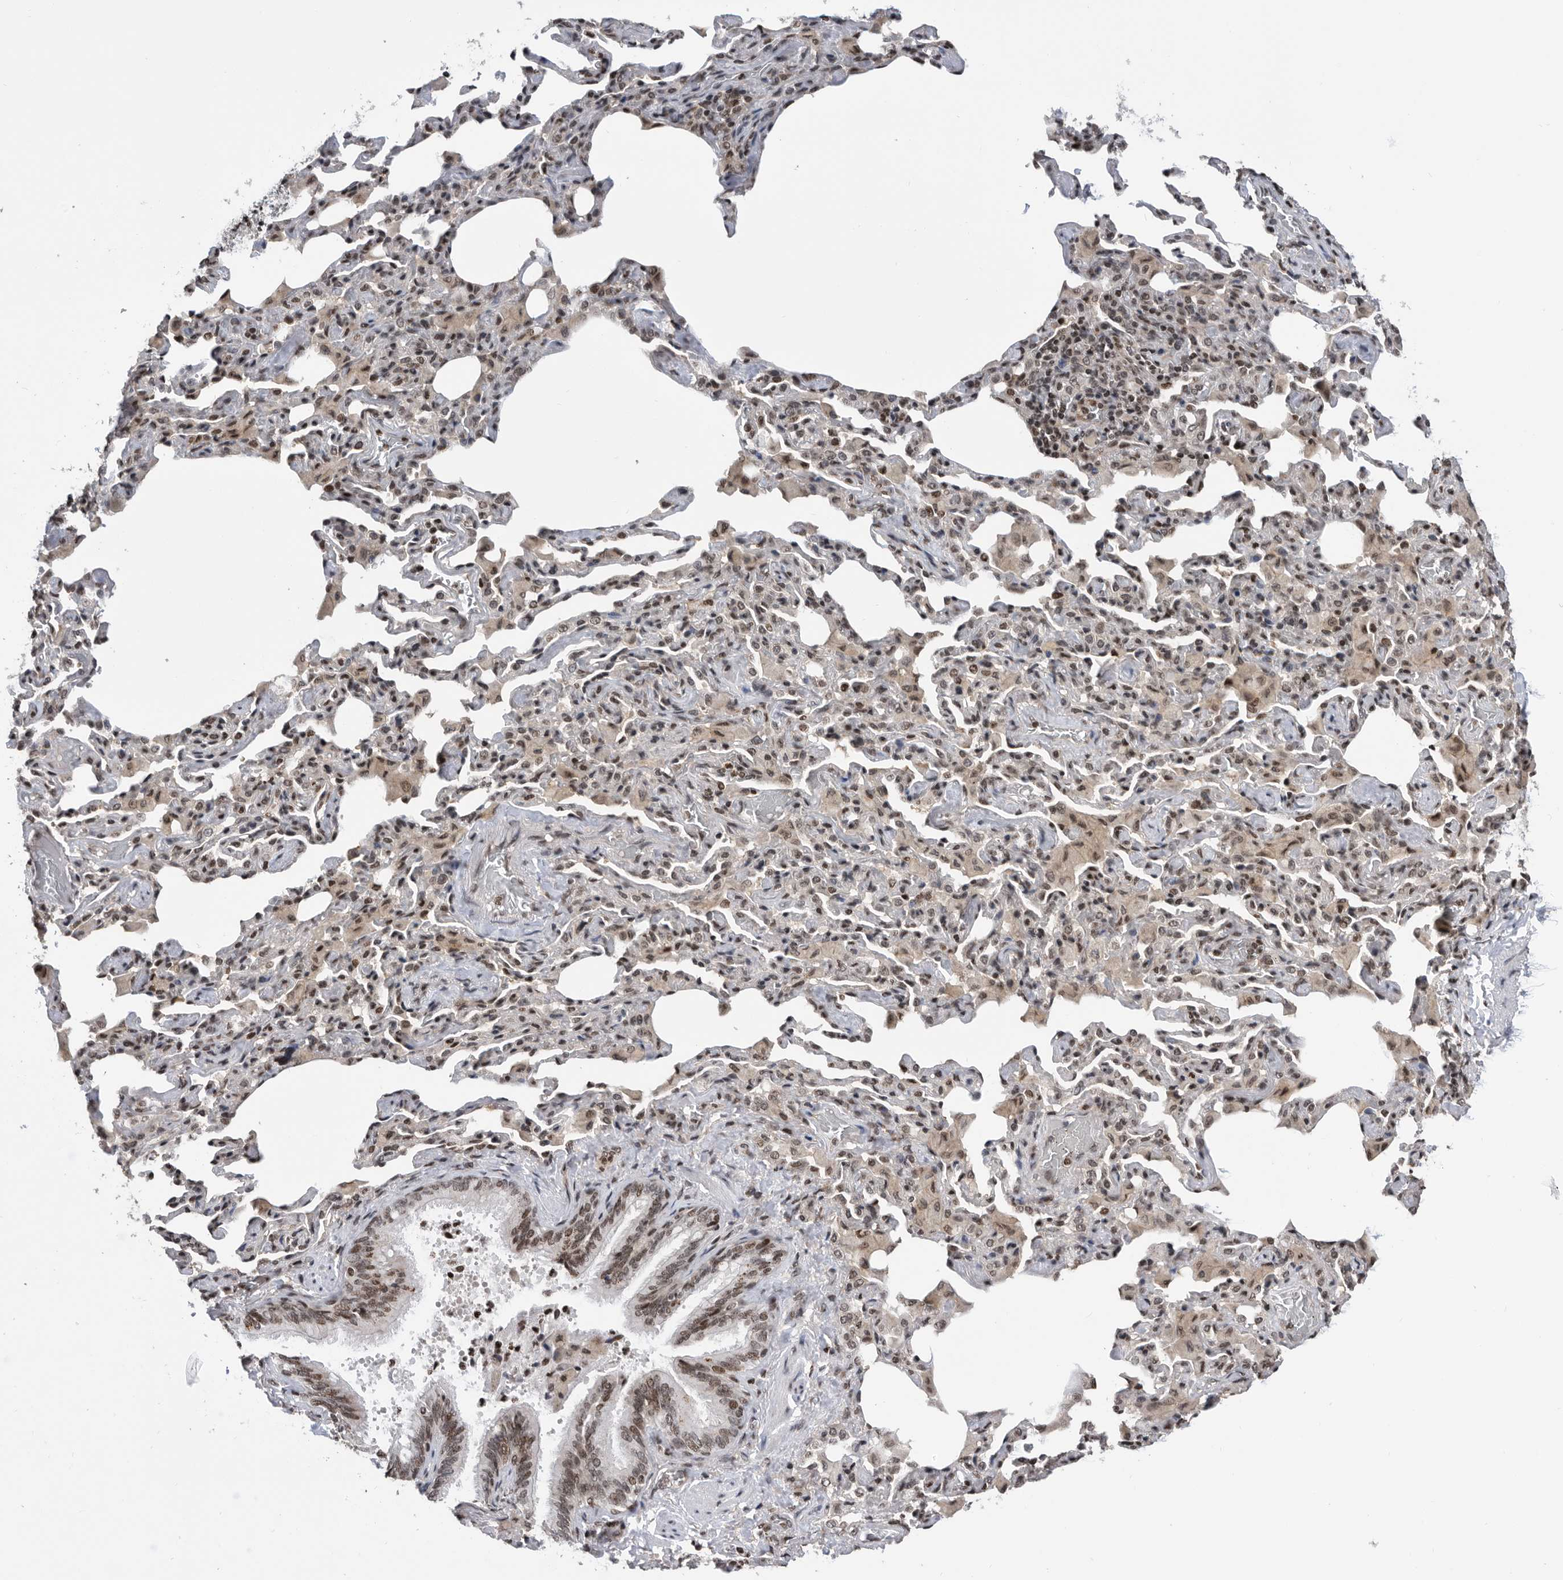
{"staining": {"intensity": "moderate", "quantity": "25%-75%", "location": "nuclear"}, "tissue": "bronchus", "cell_type": "Respiratory epithelial cells", "image_type": "normal", "snomed": [{"axis": "morphology", "description": "Normal tissue, NOS"}, {"axis": "morphology", "description": "Inflammation, NOS"}, {"axis": "topography", "description": "Lung"}], "caption": "The image reveals a brown stain indicating the presence of a protein in the nuclear of respiratory epithelial cells in bronchus. The protein is stained brown, and the nuclei are stained in blue (DAB (3,3'-diaminobenzidine) IHC with brightfield microscopy, high magnification).", "gene": "SNRNP48", "patient": {"sex": "female", "age": 46}}